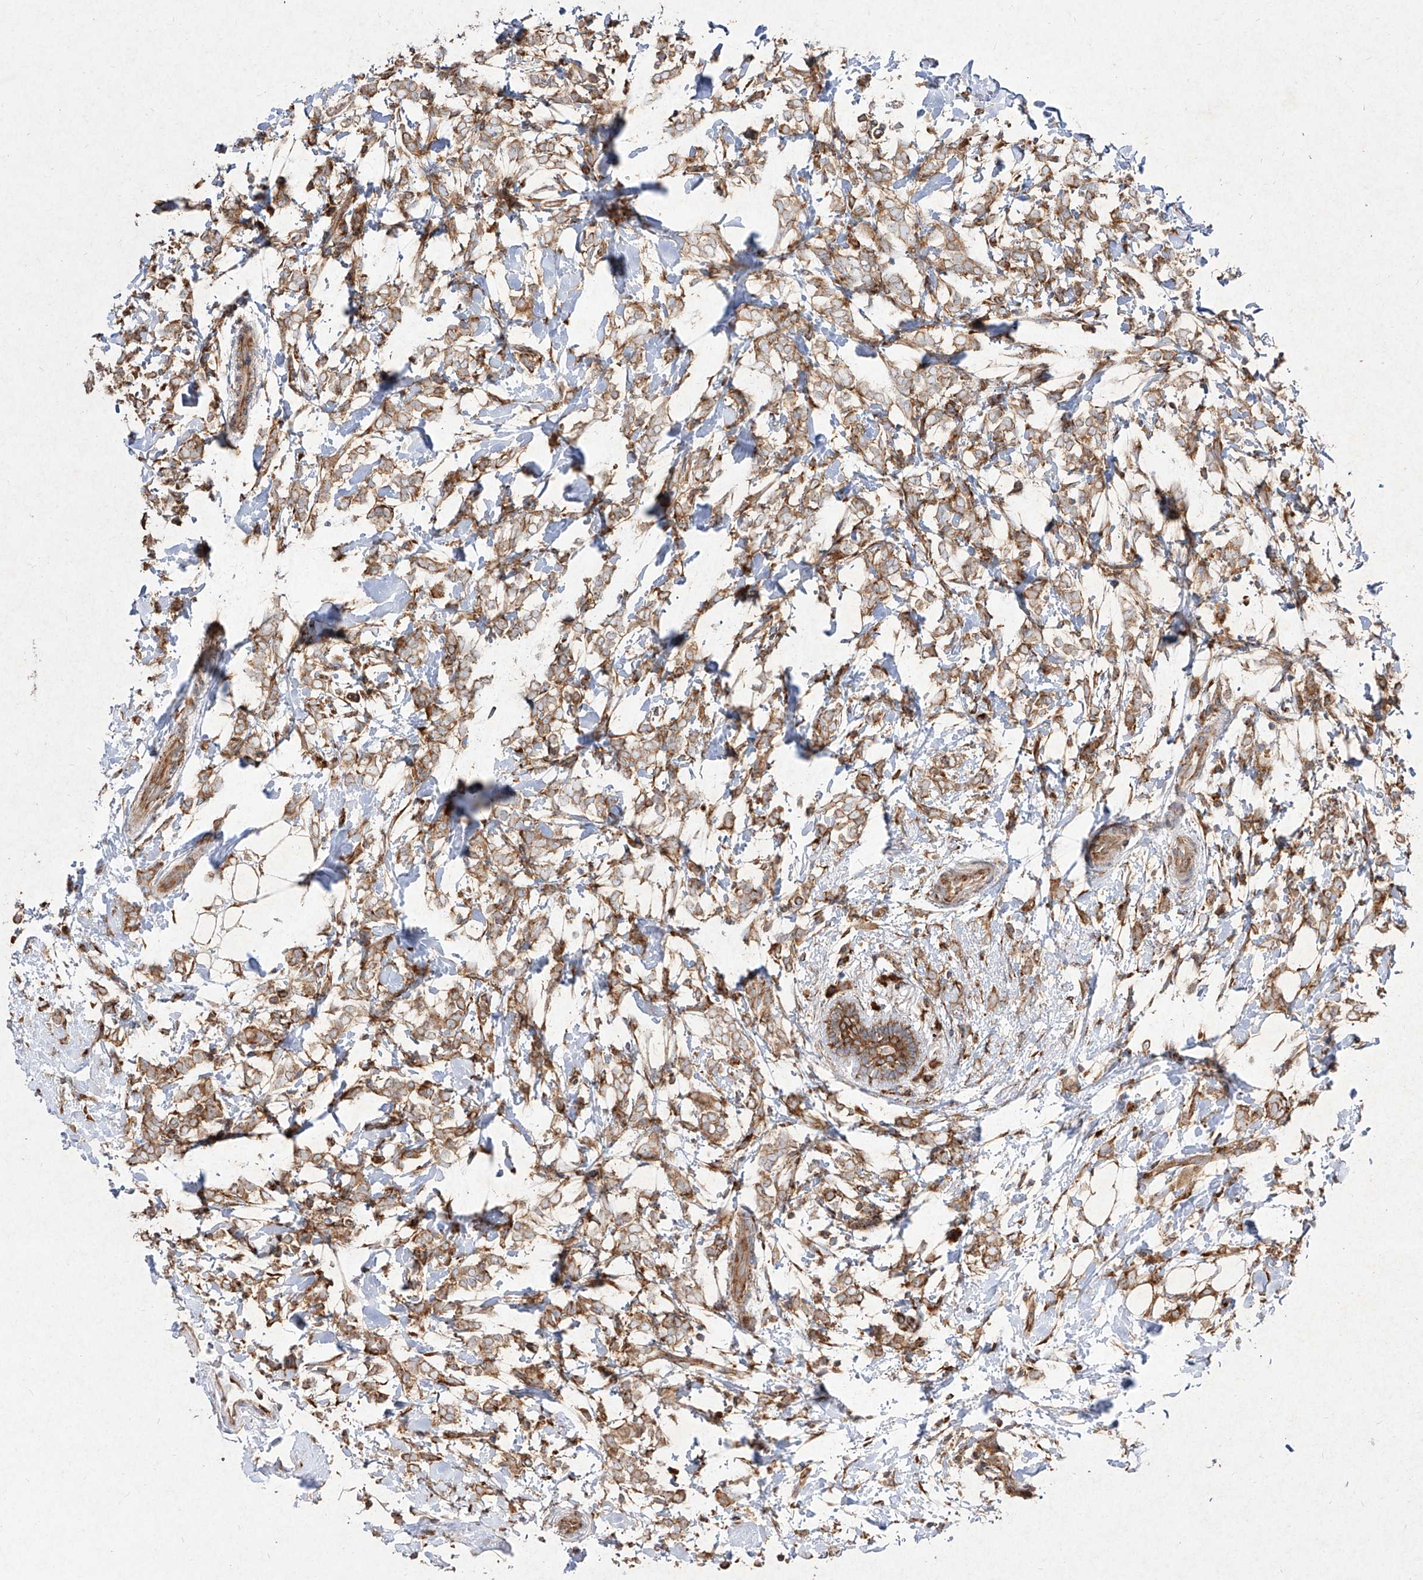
{"staining": {"intensity": "moderate", "quantity": ">75%", "location": "cytoplasmic/membranous"}, "tissue": "breast cancer", "cell_type": "Tumor cells", "image_type": "cancer", "snomed": [{"axis": "morphology", "description": "Normal tissue, NOS"}, {"axis": "morphology", "description": "Lobular carcinoma"}, {"axis": "topography", "description": "Breast"}], "caption": "Immunohistochemical staining of lobular carcinoma (breast) displays medium levels of moderate cytoplasmic/membranous protein staining in approximately >75% of tumor cells.", "gene": "RPS25", "patient": {"sex": "female", "age": 47}}